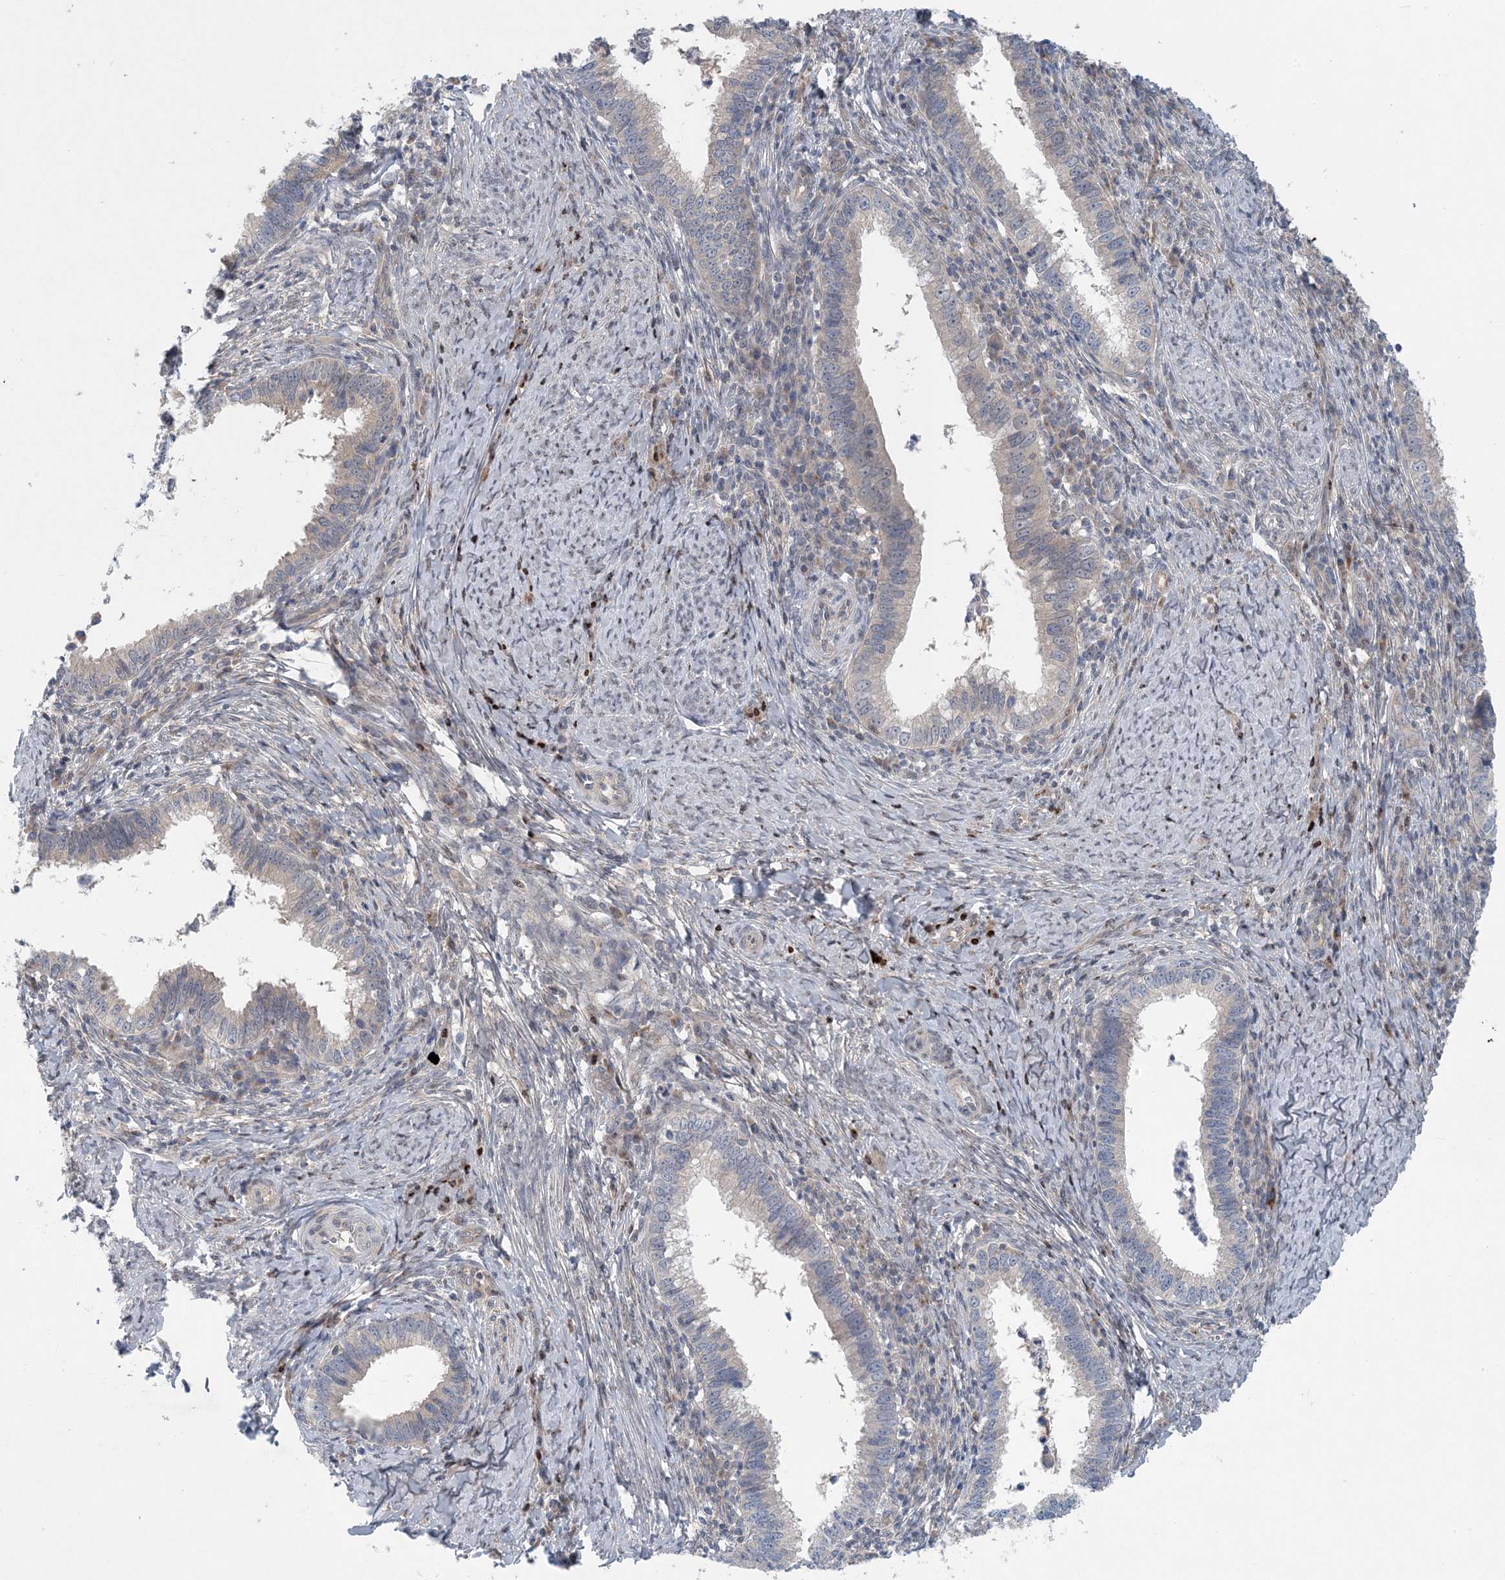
{"staining": {"intensity": "negative", "quantity": "none", "location": "none"}, "tissue": "cervical cancer", "cell_type": "Tumor cells", "image_type": "cancer", "snomed": [{"axis": "morphology", "description": "Adenocarcinoma, NOS"}, {"axis": "topography", "description": "Cervix"}], "caption": "Cervical cancer was stained to show a protein in brown. There is no significant expression in tumor cells.", "gene": "HIKESHI", "patient": {"sex": "female", "age": 36}}